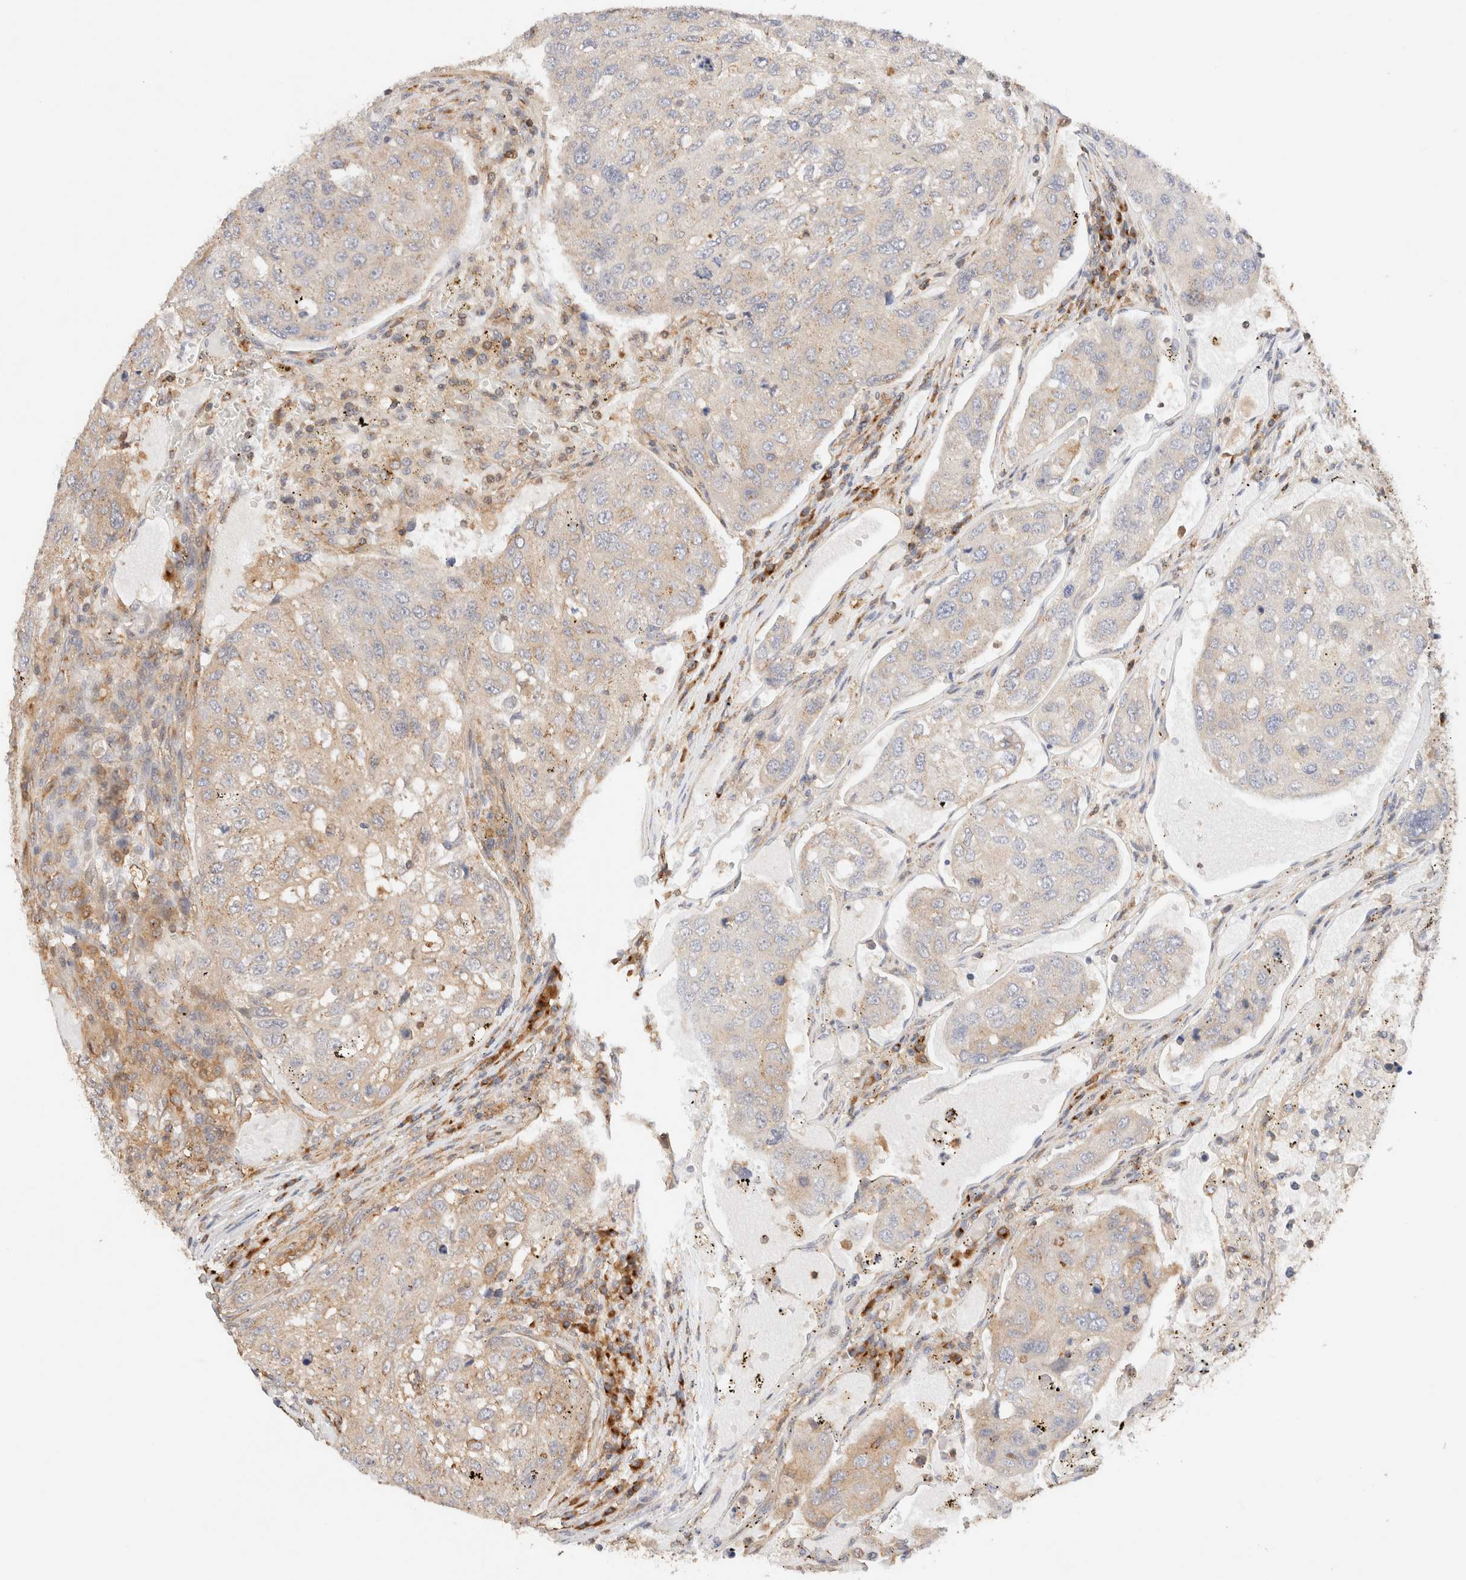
{"staining": {"intensity": "weak", "quantity": "<25%", "location": "cytoplasmic/membranous"}, "tissue": "urothelial cancer", "cell_type": "Tumor cells", "image_type": "cancer", "snomed": [{"axis": "morphology", "description": "Urothelial carcinoma, High grade"}, {"axis": "topography", "description": "Lymph node"}, {"axis": "topography", "description": "Urinary bladder"}], "caption": "An immunohistochemistry histopathology image of high-grade urothelial carcinoma is shown. There is no staining in tumor cells of high-grade urothelial carcinoma.", "gene": "RABEP1", "patient": {"sex": "male", "age": 51}}